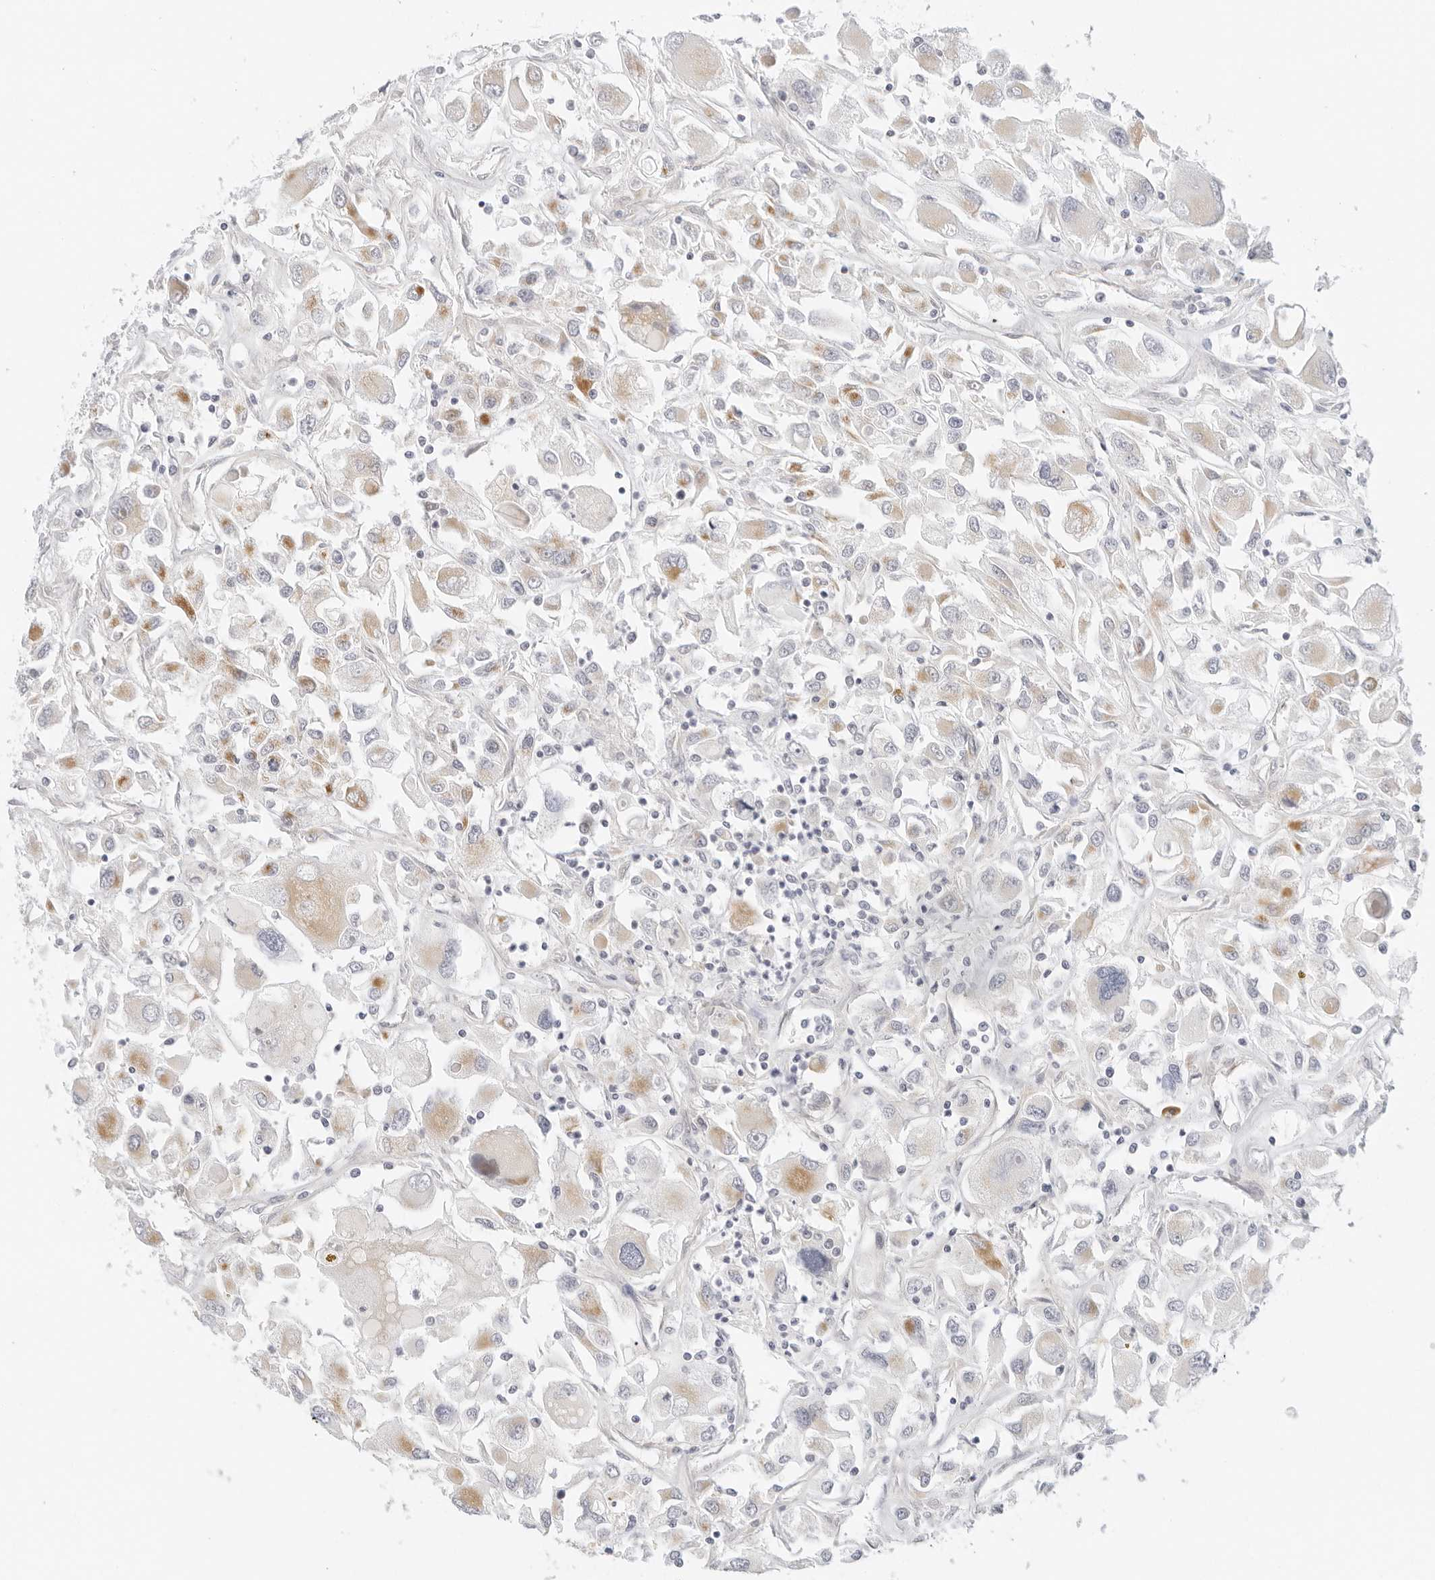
{"staining": {"intensity": "weak", "quantity": "<25%", "location": "cytoplasmic/membranous"}, "tissue": "renal cancer", "cell_type": "Tumor cells", "image_type": "cancer", "snomed": [{"axis": "morphology", "description": "Adenocarcinoma, NOS"}, {"axis": "topography", "description": "Kidney"}], "caption": "DAB immunohistochemical staining of human renal cancer (adenocarcinoma) demonstrates no significant staining in tumor cells. (Brightfield microscopy of DAB (3,3'-diaminobenzidine) IHC at high magnification).", "gene": "RC3H1", "patient": {"sex": "female", "age": 52}}